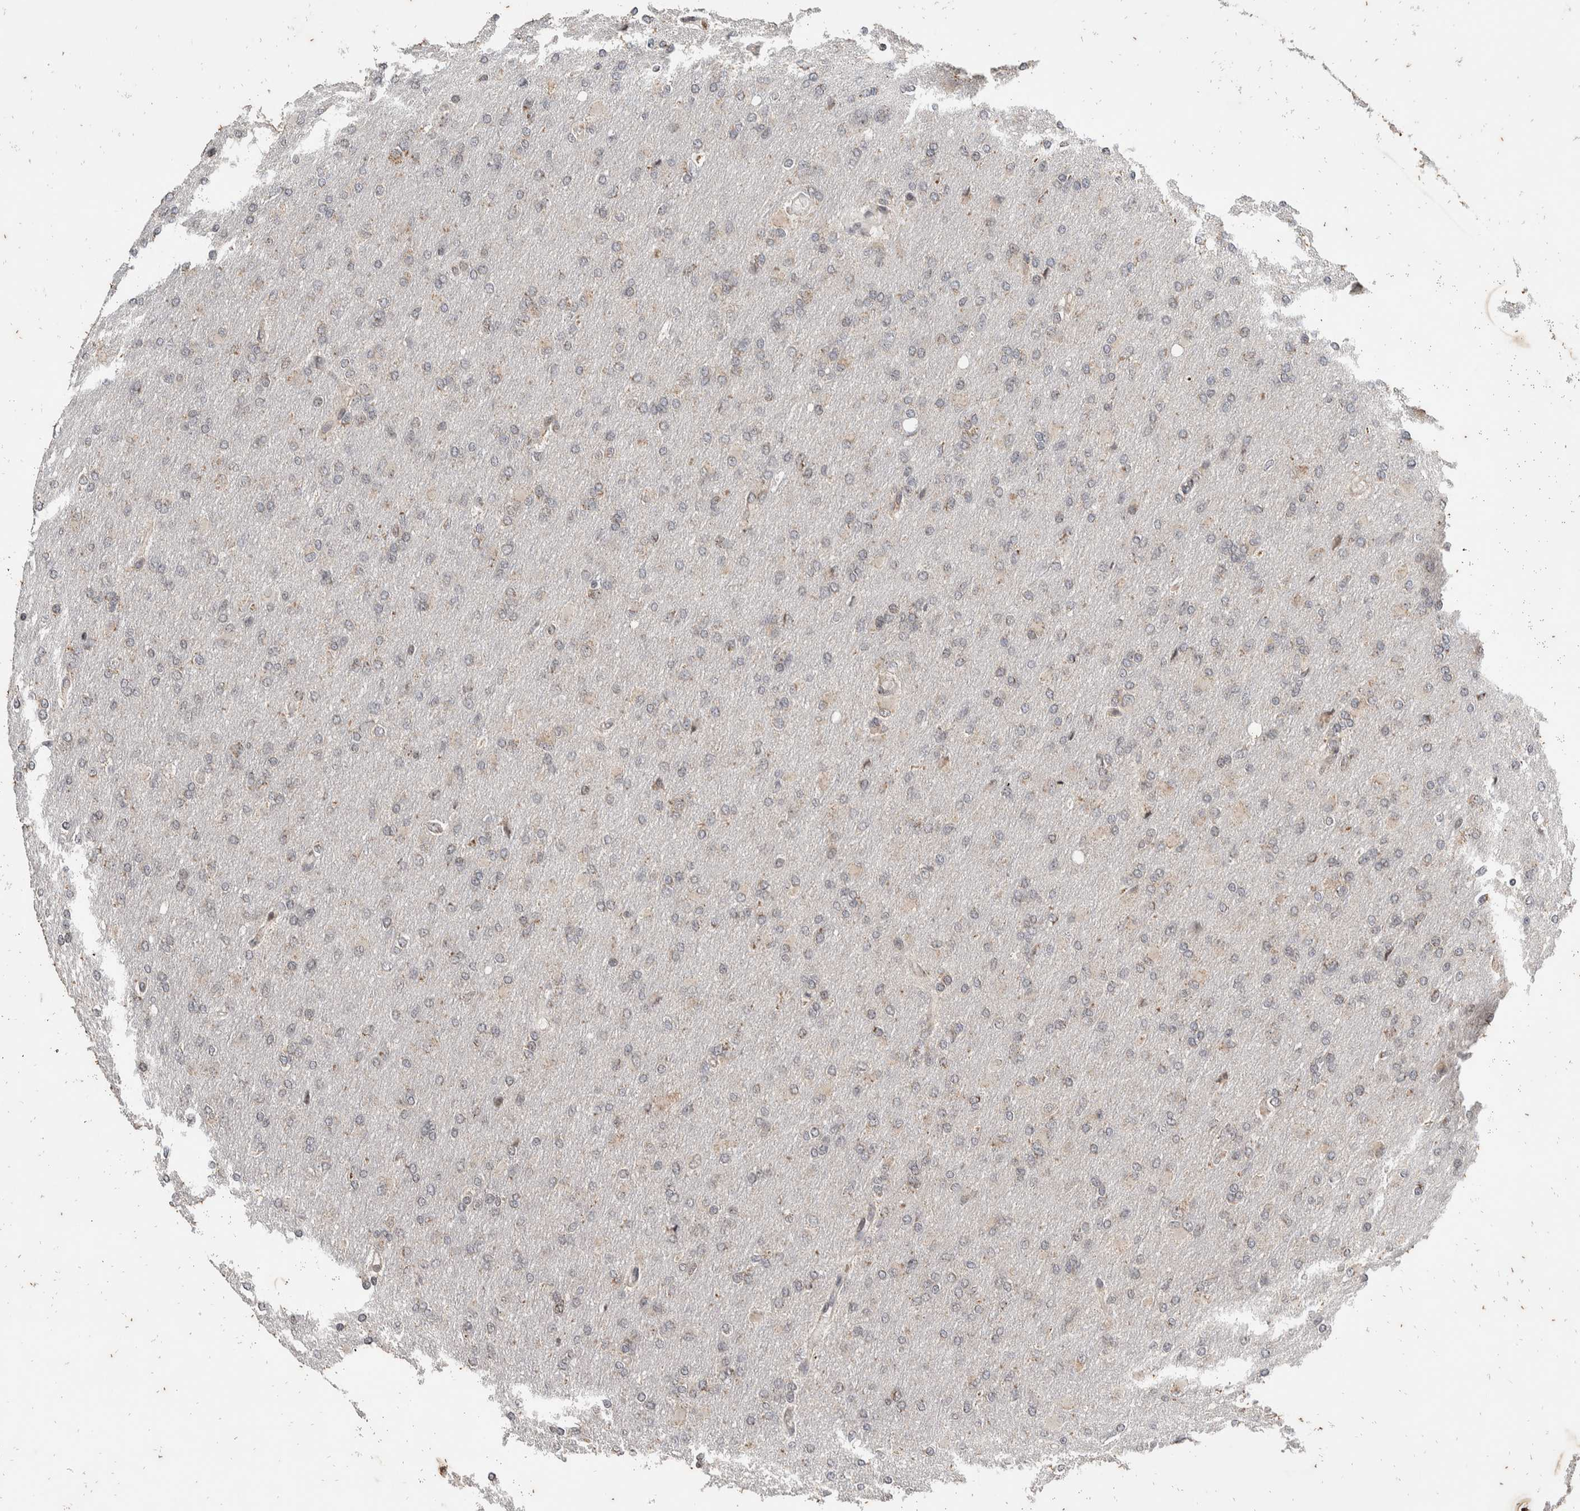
{"staining": {"intensity": "weak", "quantity": "<25%", "location": "cytoplasmic/membranous"}, "tissue": "glioma", "cell_type": "Tumor cells", "image_type": "cancer", "snomed": [{"axis": "morphology", "description": "Glioma, malignant, High grade"}, {"axis": "topography", "description": "Cerebral cortex"}], "caption": "This micrograph is of high-grade glioma (malignant) stained with immunohistochemistry to label a protein in brown with the nuclei are counter-stained blue. There is no positivity in tumor cells.", "gene": "ATXN7L1", "patient": {"sex": "female", "age": 36}}